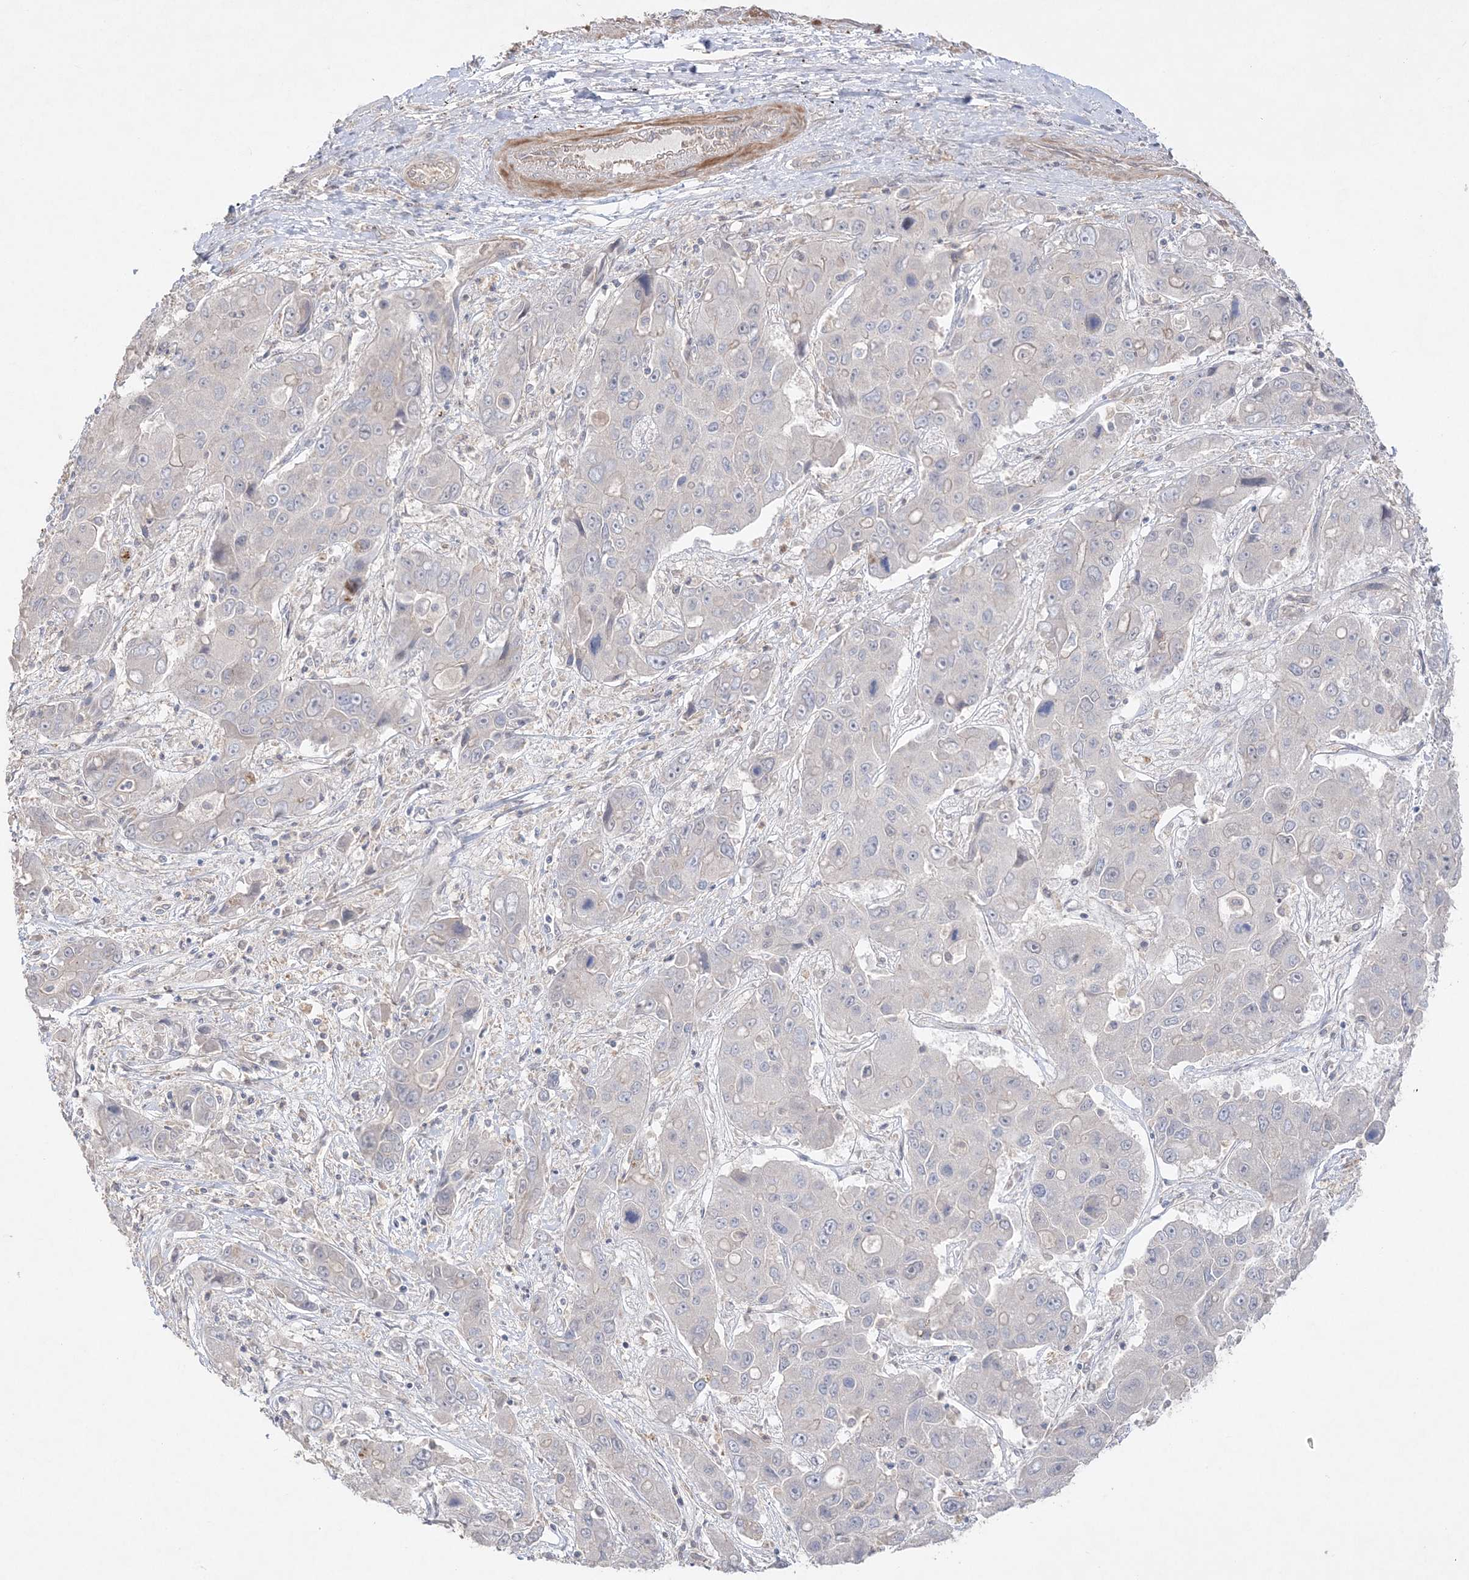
{"staining": {"intensity": "negative", "quantity": "none", "location": "none"}, "tissue": "liver cancer", "cell_type": "Tumor cells", "image_type": "cancer", "snomed": [{"axis": "morphology", "description": "Cholangiocarcinoma"}, {"axis": "topography", "description": "Liver"}], "caption": "The immunohistochemistry (IHC) micrograph has no significant positivity in tumor cells of cholangiocarcinoma (liver) tissue.", "gene": "SH3BP4", "patient": {"sex": "male", "age": 67}}